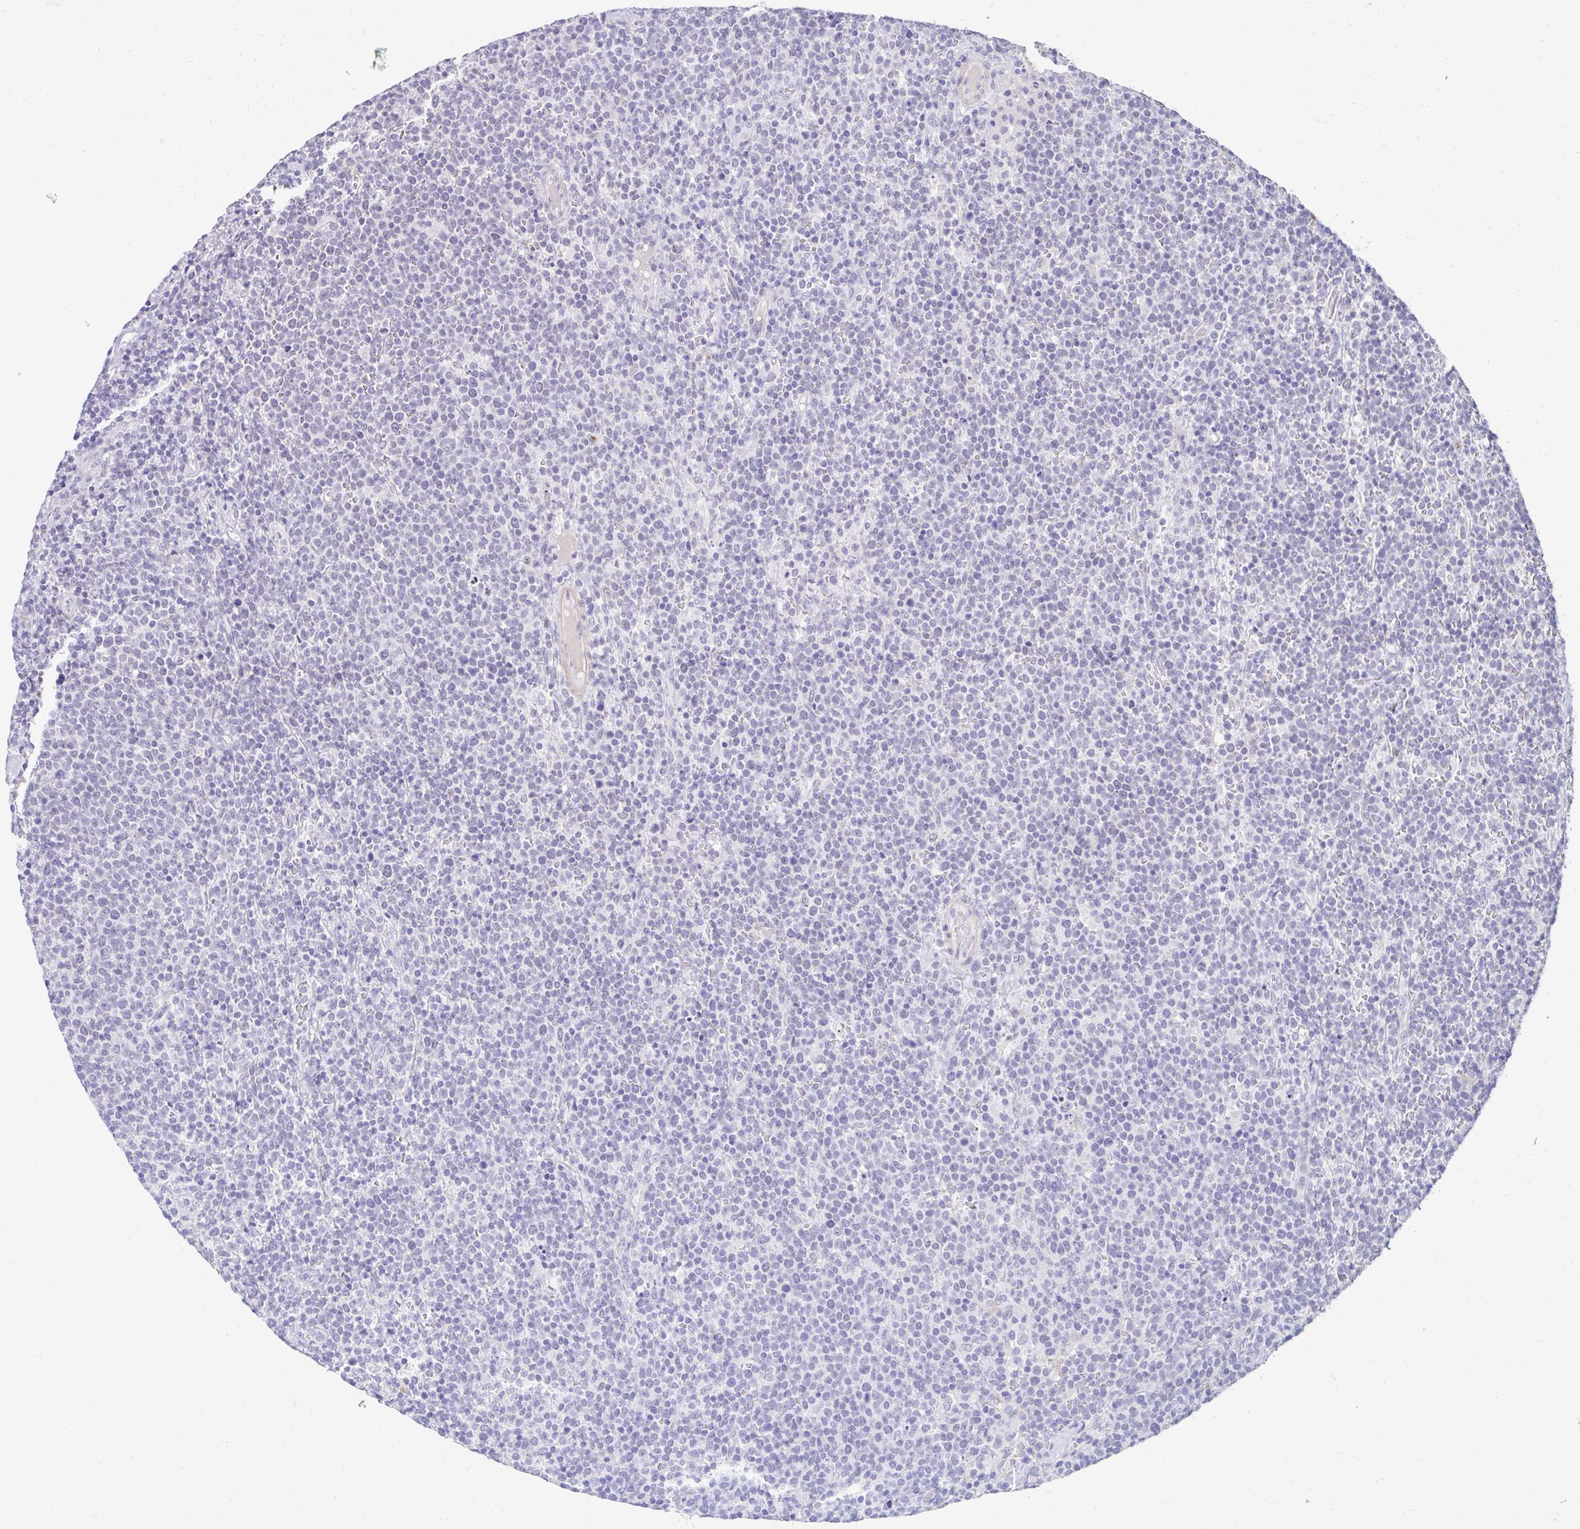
{"staining": {"intensity": "negative", "quantity": "none", "location": "none"}, "tissue": "lymphoma", "cell_type": "Tumor cells", "image_type": "cancer", "snomed": [{"axis": "morphology", "description": "Malignant lymphoma, non-Hodgkin's type, High grade"}, {"axis": "topography", "description": "Lymph node"}], "caption": "Micrograph shows no protein positivity in tumor cells of lymphoma tissue.", "gene": "DCAF17", "patient": {"sex": "male", "age": 61}}